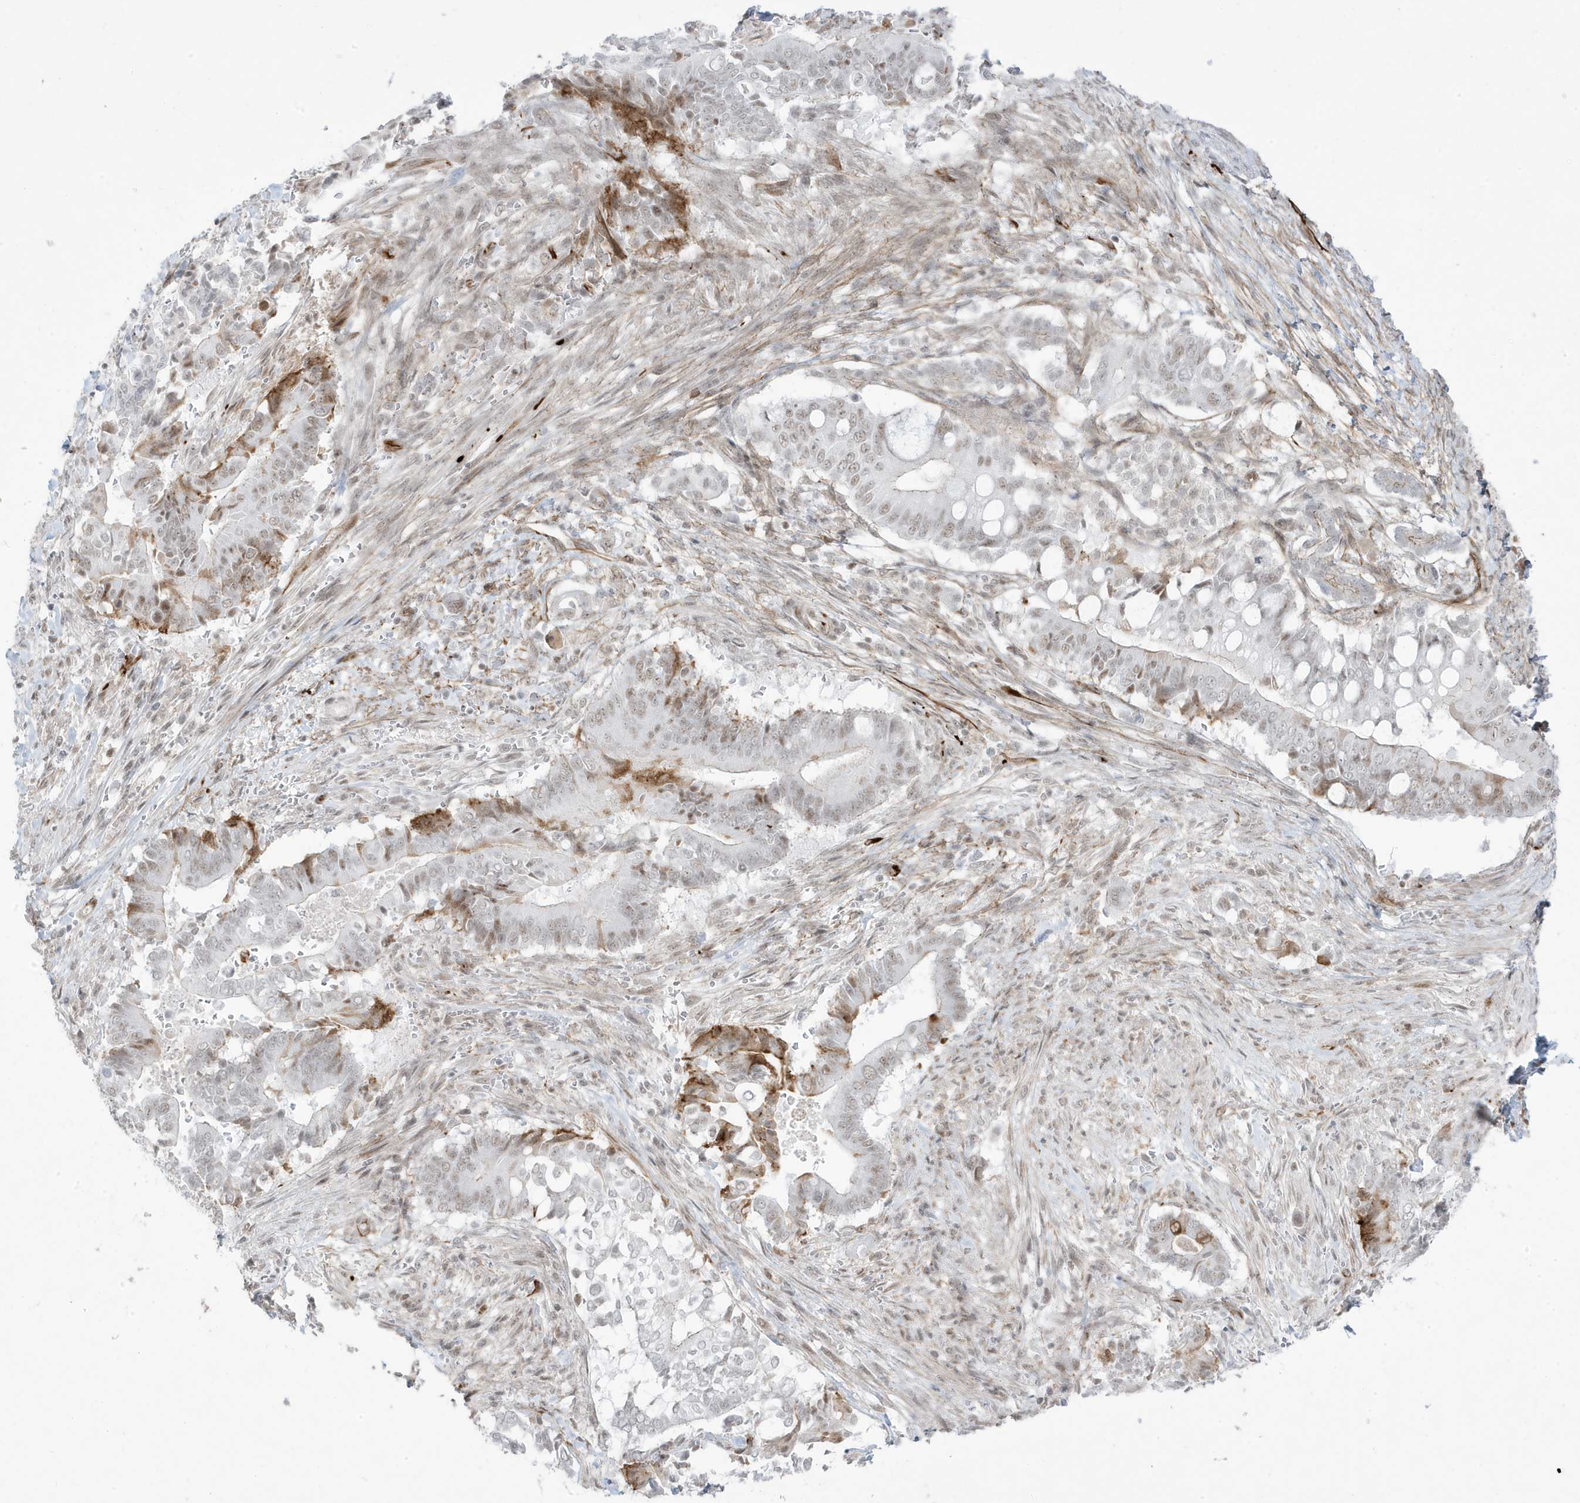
{"staining": {"intensity": "moderate", "quantity": ">75%", "location": "nuclear"}, "tissue": "pancreatic cancer", "cell_type": "Tumor cells", "image_type": "cancer", "snomed": [{"axis": "morphology", "description": "Adenocarcinoma, NOS"}, {"axis": "topography", "description": "Pancreas"}], "caption": "This photomicrograph exhibits immunohistochemistry staining of adenocarcinoma (pancreatic), with medium moderate nuclear positivity in approximately >75% of tumor cells.", "gene": "ADAMTSL3", "patient": {"sex": "male", "age": 68}}